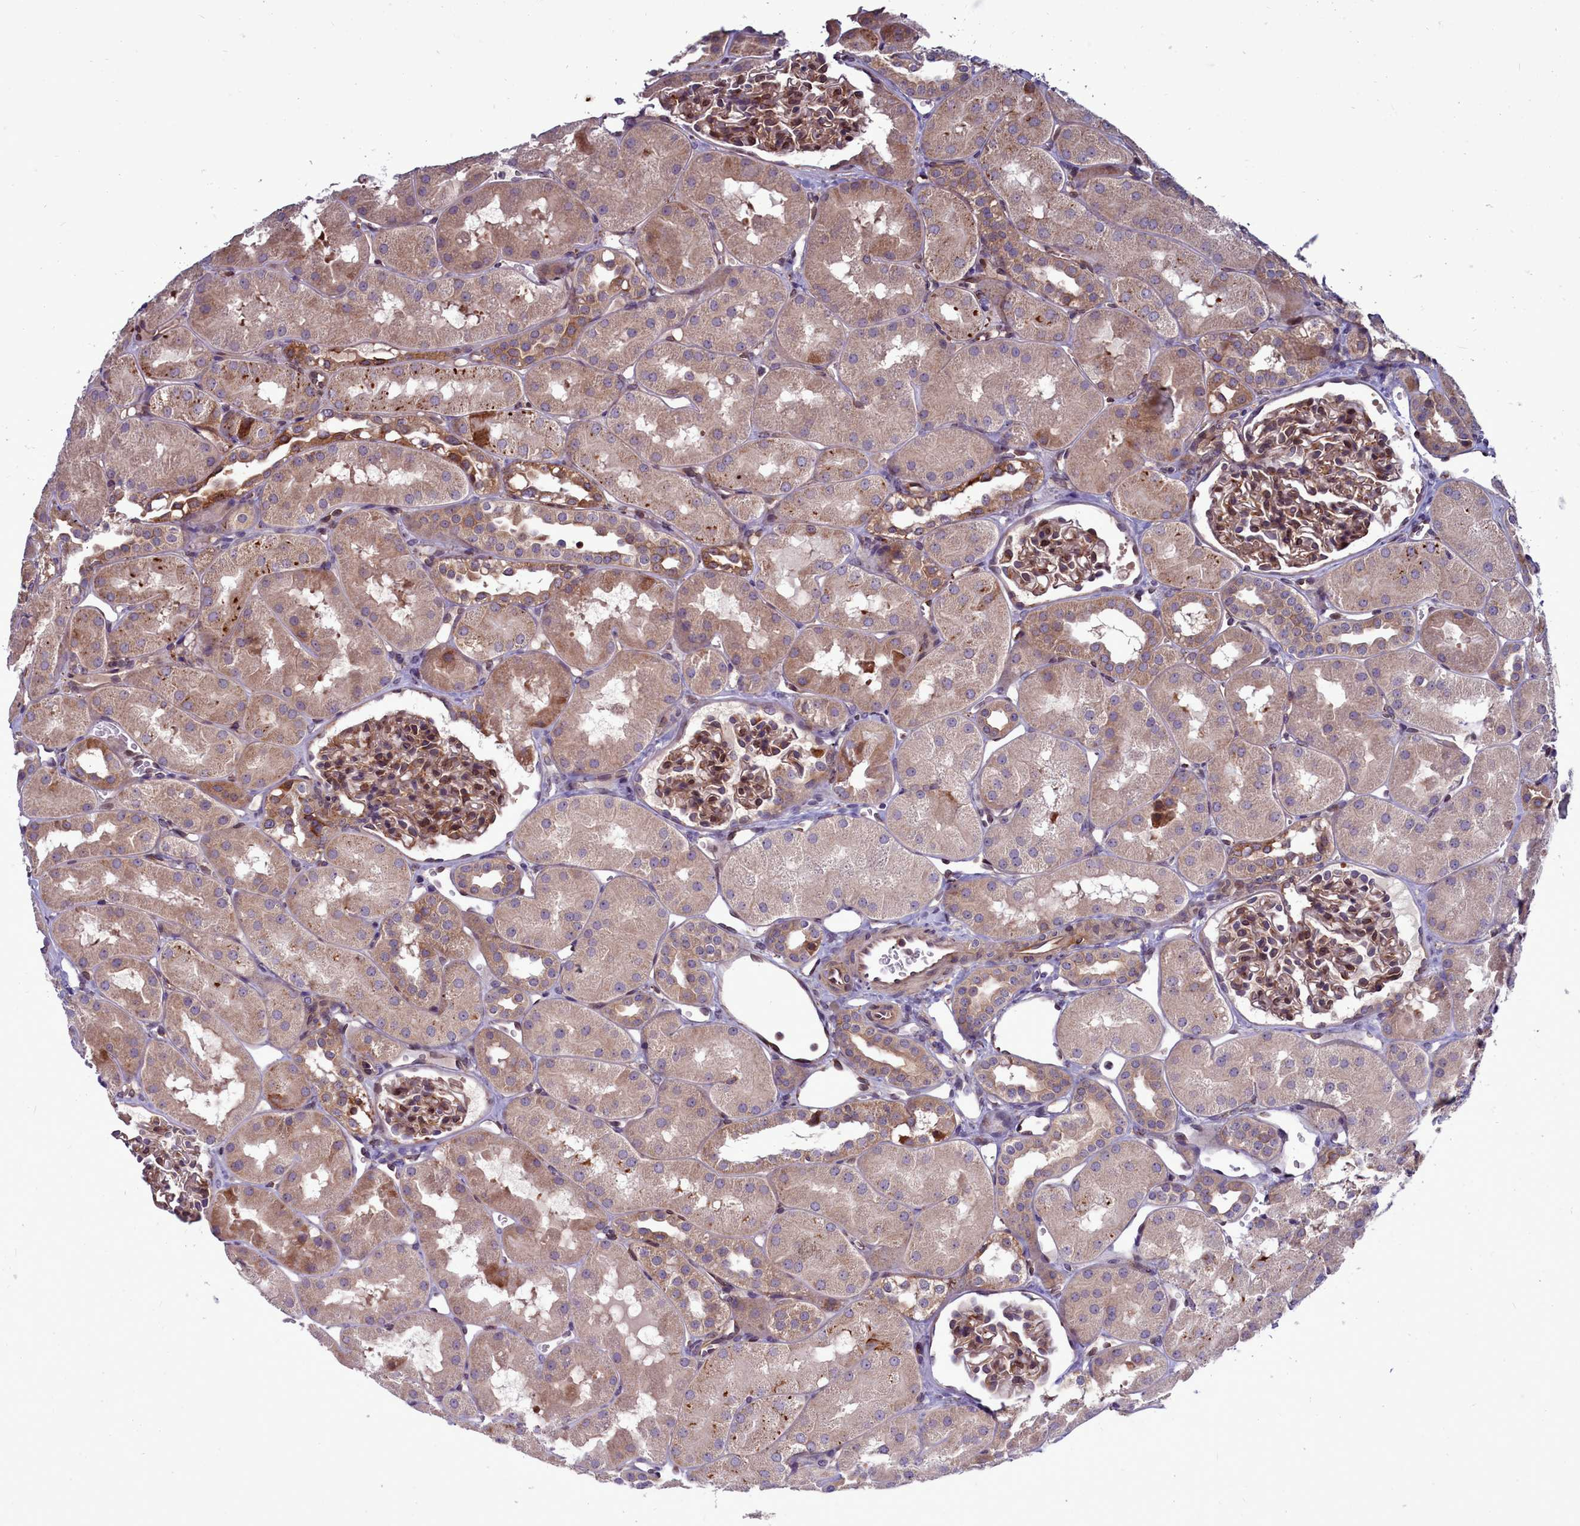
{"staining": {"intensity": "moderate", "quantity": ">75%", "location": "cytoplasmic/membranous"}, "tissue": "kidney", "cell_type": "Cells in glomeruli", "image_type": "normal", "snomed": [{"axis": "morphology", "description": "Normal tissue, NOS"}, {"axis": "topography", "description": "Kidney"}, {"axis": "topography", "description": "Urinary bladder"}], "caption": "An image showing moderate cytoplasmic/membranous positivity in approximately >75% of cells in glomeruli in benign kidney, as visualized by brown immunohistochemical staining.", "gene": "RAPGEF4", "patient": {"sex": "male", "age": 16}}